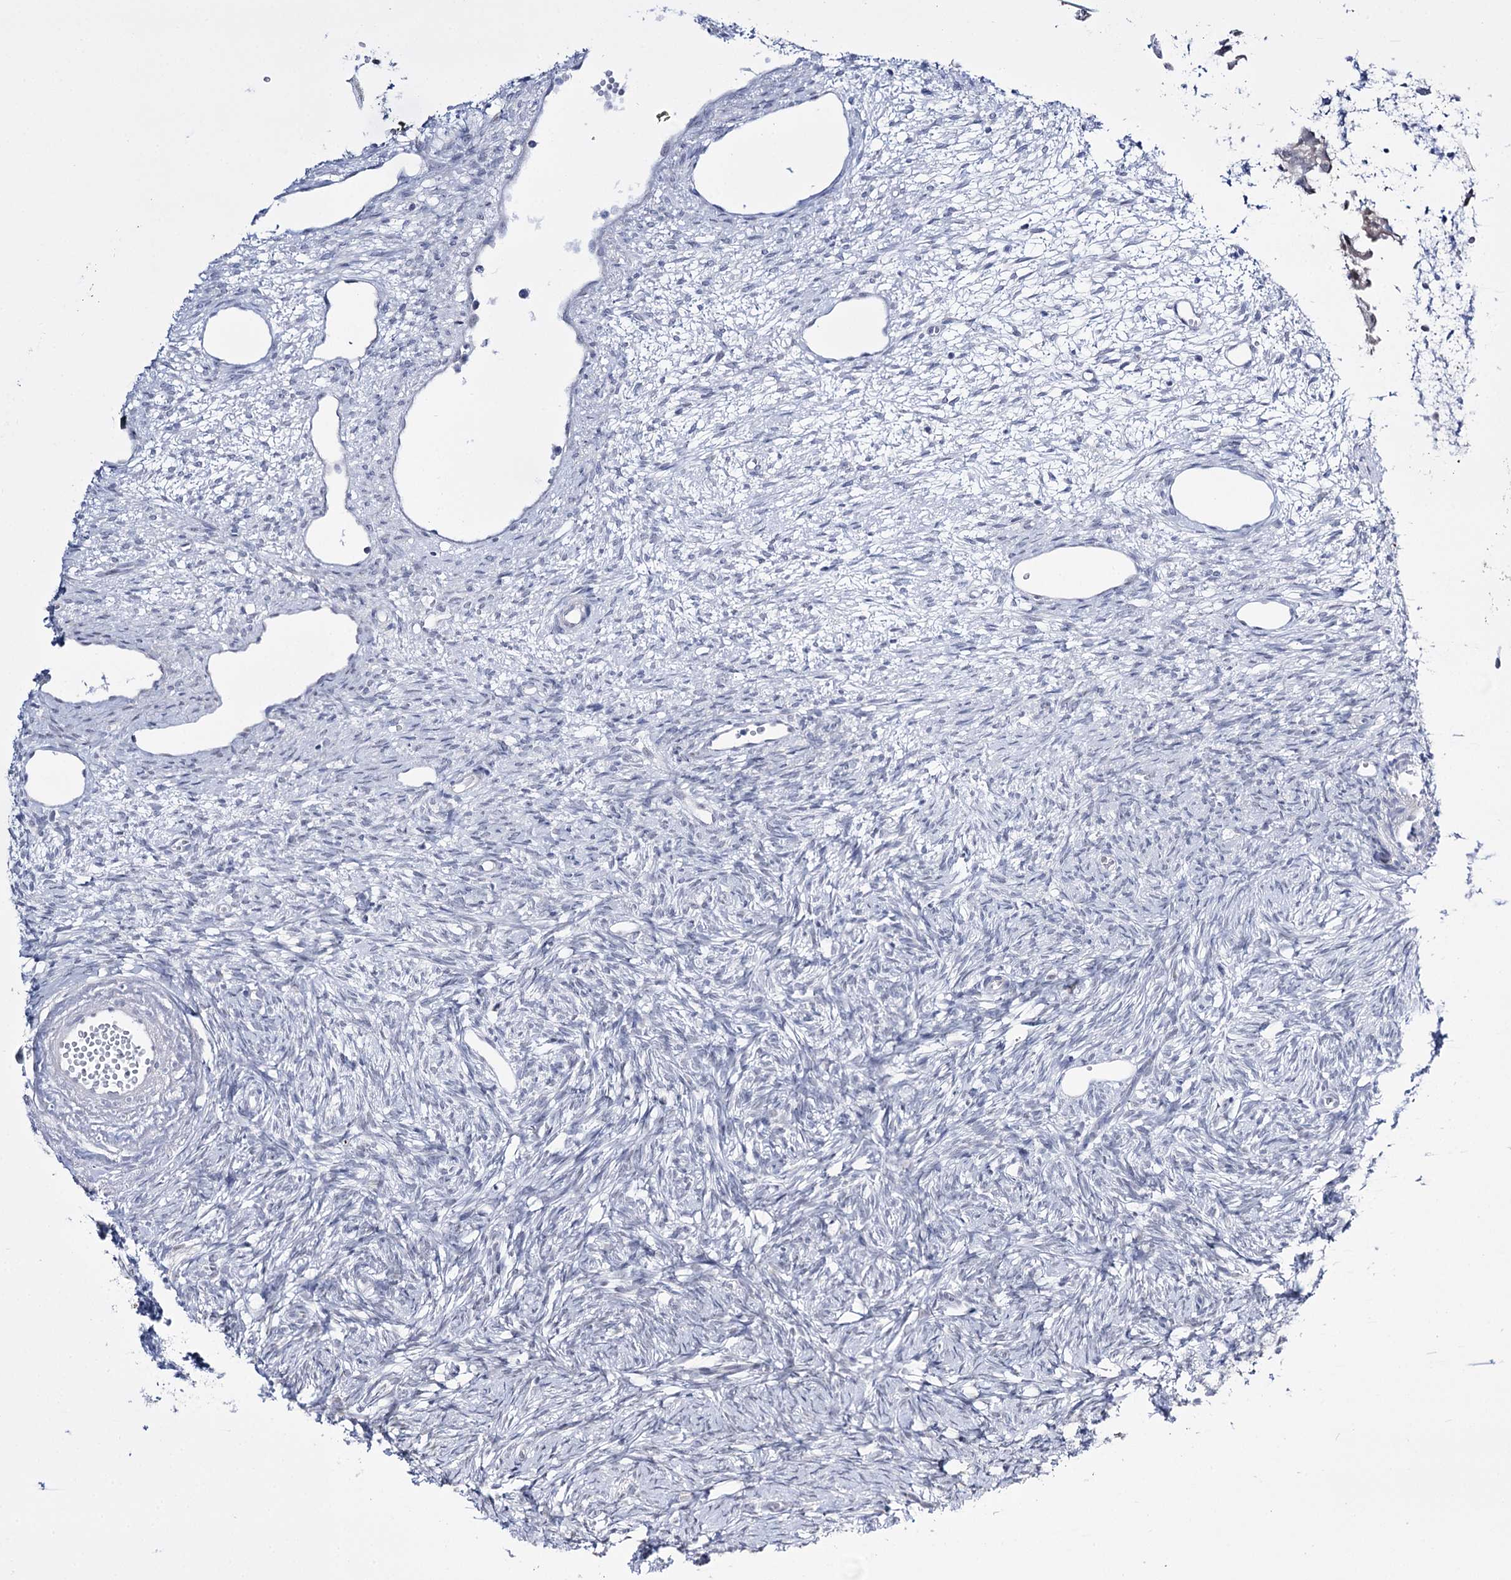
{"staining": {"intensity": "negative", "quantity": "none", "location": "none"}, "tissue": "ovary", "cell_type": "Ovarian stroma cells", "image_type": "normal", "snomed": [{"axis": "morphology", "description": "Normal tissue, NOS"}, {"axis": "topography", "description": "Ovary"}], "caption": "DAB (3,3'-diaminobenzidine) immunohistochemical staining of normal ovary displays no significant expression in ovarian stroma cells. (DAB immunohistochemistry, high magnification).", "gene": "RBM15B", "patient": {"sex": "female", "age": 51}}